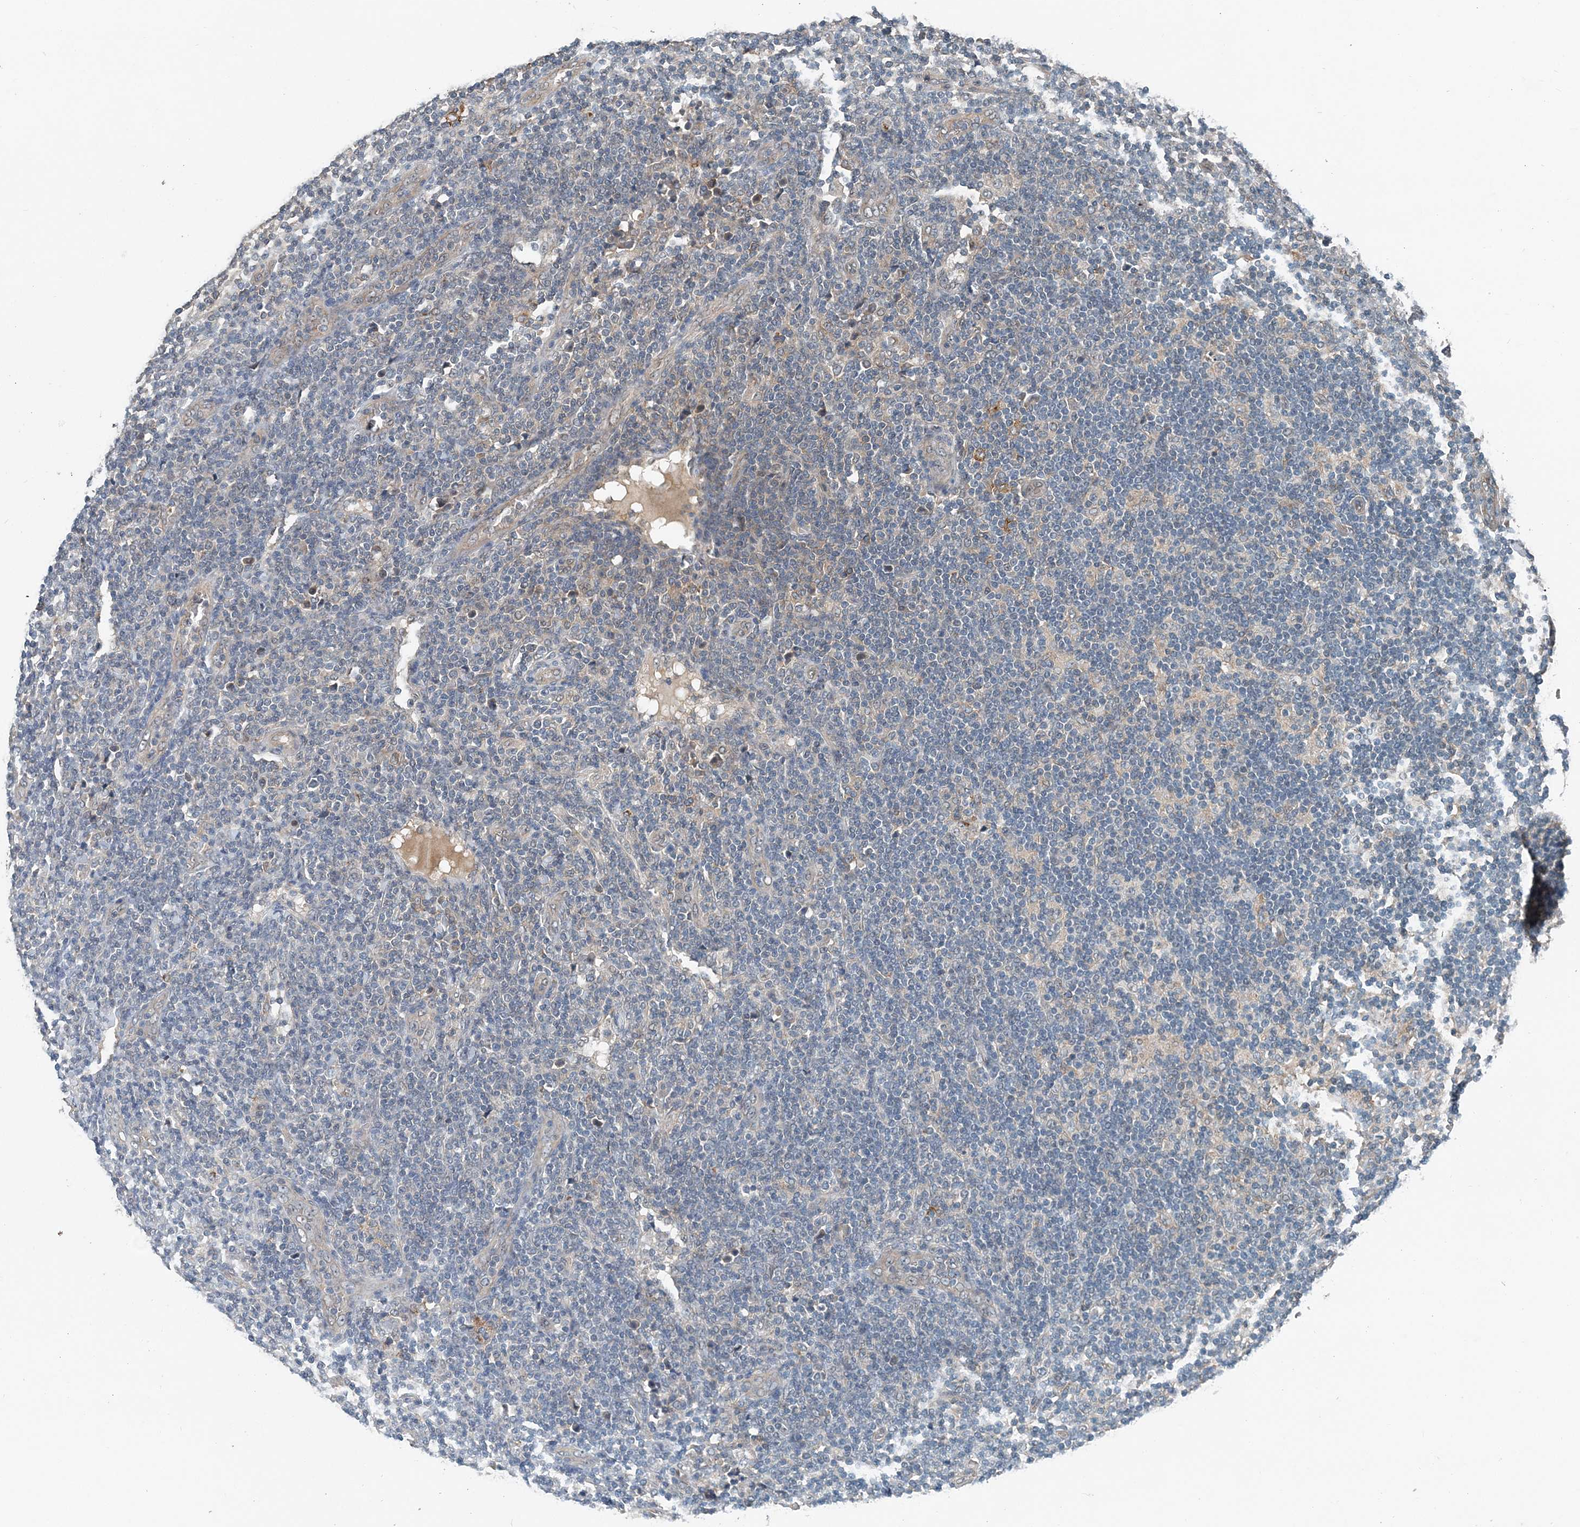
{"staining": {"intensity": "negative", "quantity": "none", "location": "none"}, "tissue": "lymphoma", "cell_type": "Tumor cells", "image_type": "cancer", "snomed": [{"axis": "morphology", "description": "Malignant lymphoma, non-Hodgkin's type, Low grade"}, {"axis": "topography", "description": "Lymph node"}], "caption": "High magnification brightfield microscopy of lymphoma stained with DAB (3,3'-diaminobenzidine) (brown) and counterstained with hematoxylin (blue): tumor cells show no significant positivity.", "gene": "SMPD3", "patient": {"sex": "male", "age": 66}}